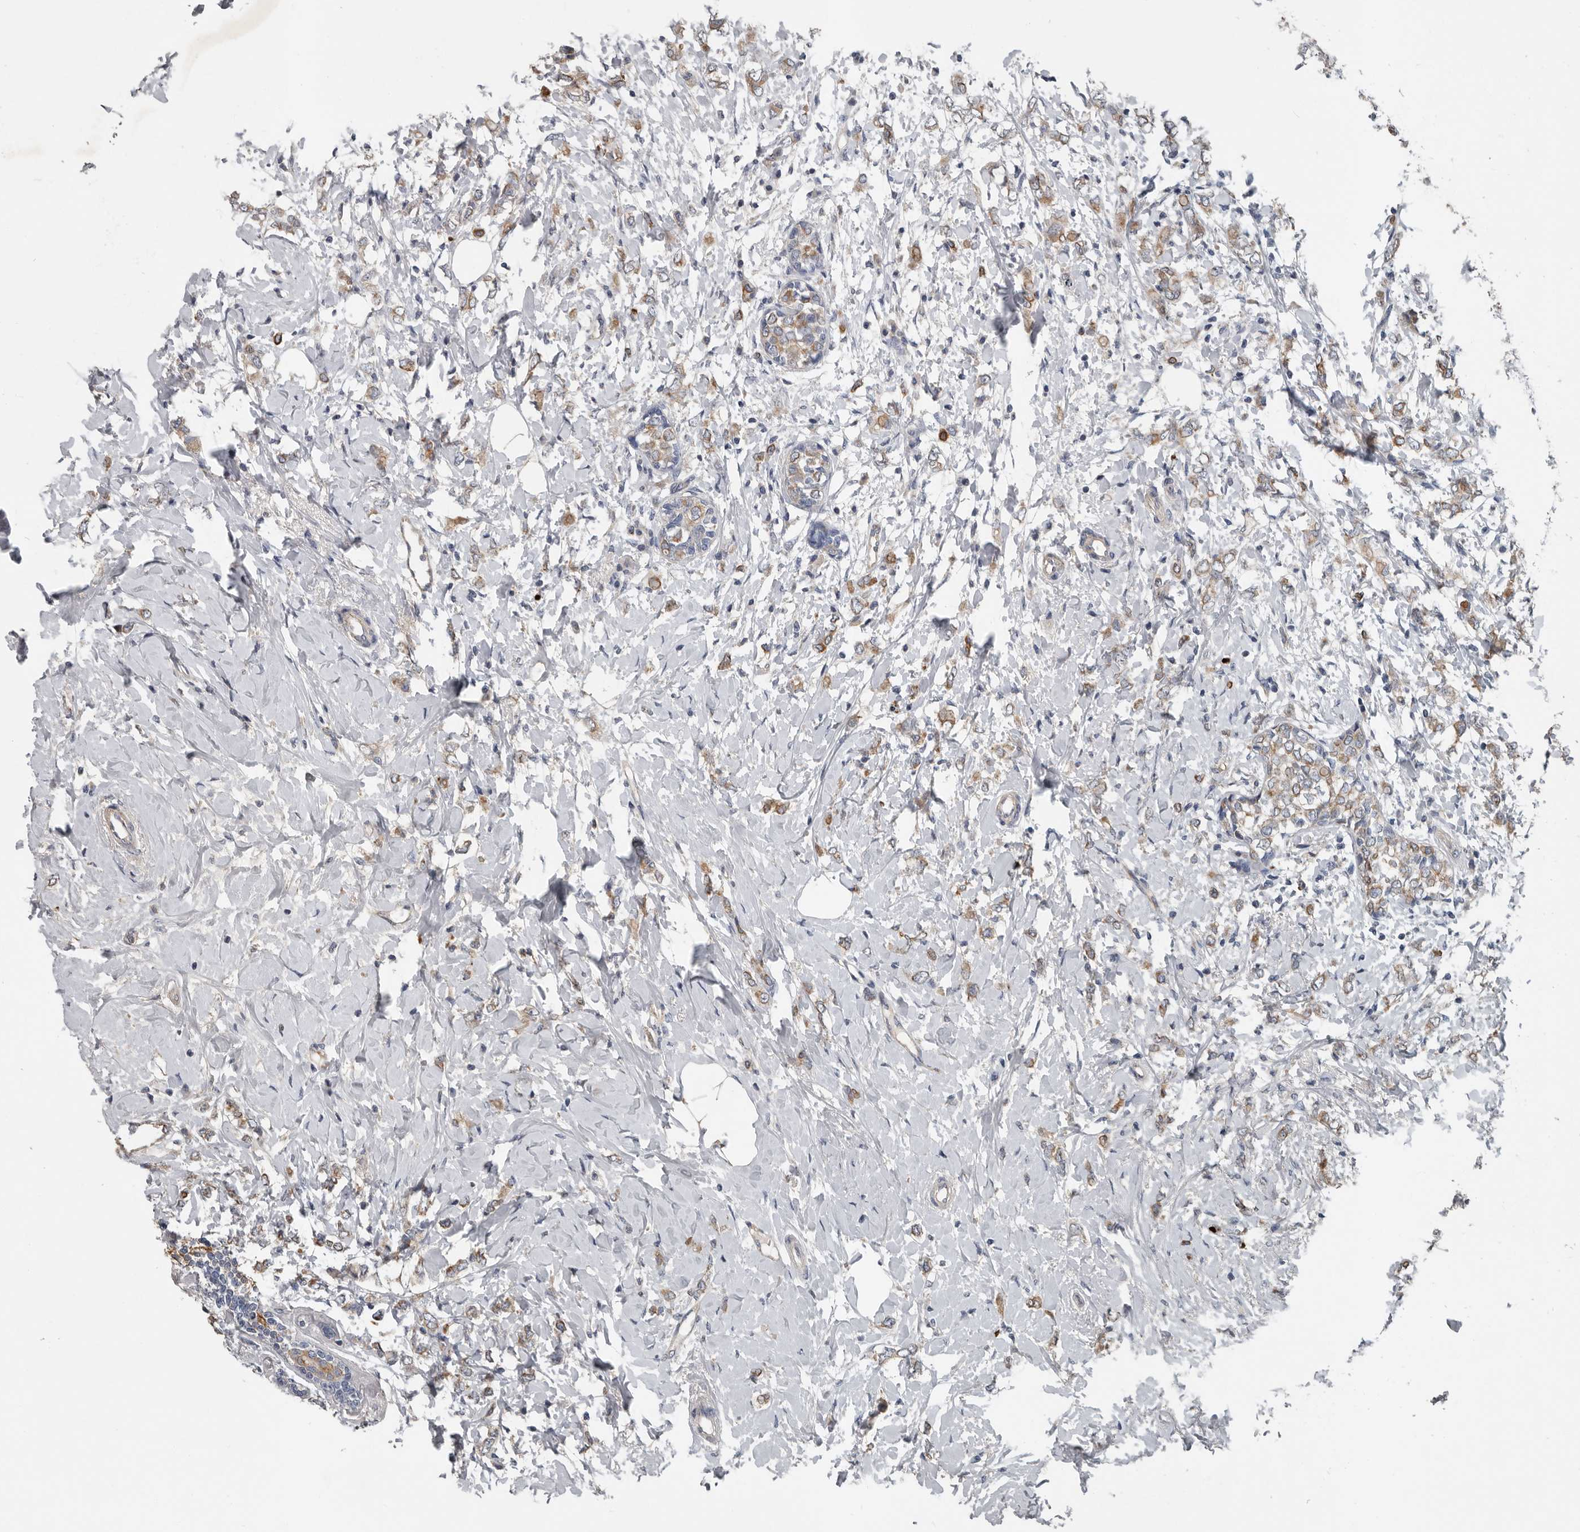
{"staining": {"intensity": "moderate", "quantity": "<25%", "location": "cytoplasmic/membranous"}, "tissue": "breast cancer", "cell_type": "Tumor cells", "image_type": "cancer", "snomed": [{"axis": "morphology", "description": "Normal tissue, NOS"}, {"axis": "morphology", "description": "Lobular carcinoma"}, {"axis": "topography", "description": "Breast"}], "caption": "This histopathology image shows lobular carcinoma (breast) stained with IHC to label a protein in brown. The cytoplasmic/membranous of tumor cells show moderate positivity for the protein. Nuclei are counter-stained blue.", "gene": "DPY19L4", "patient": {"sex": "female", "age": 47}}